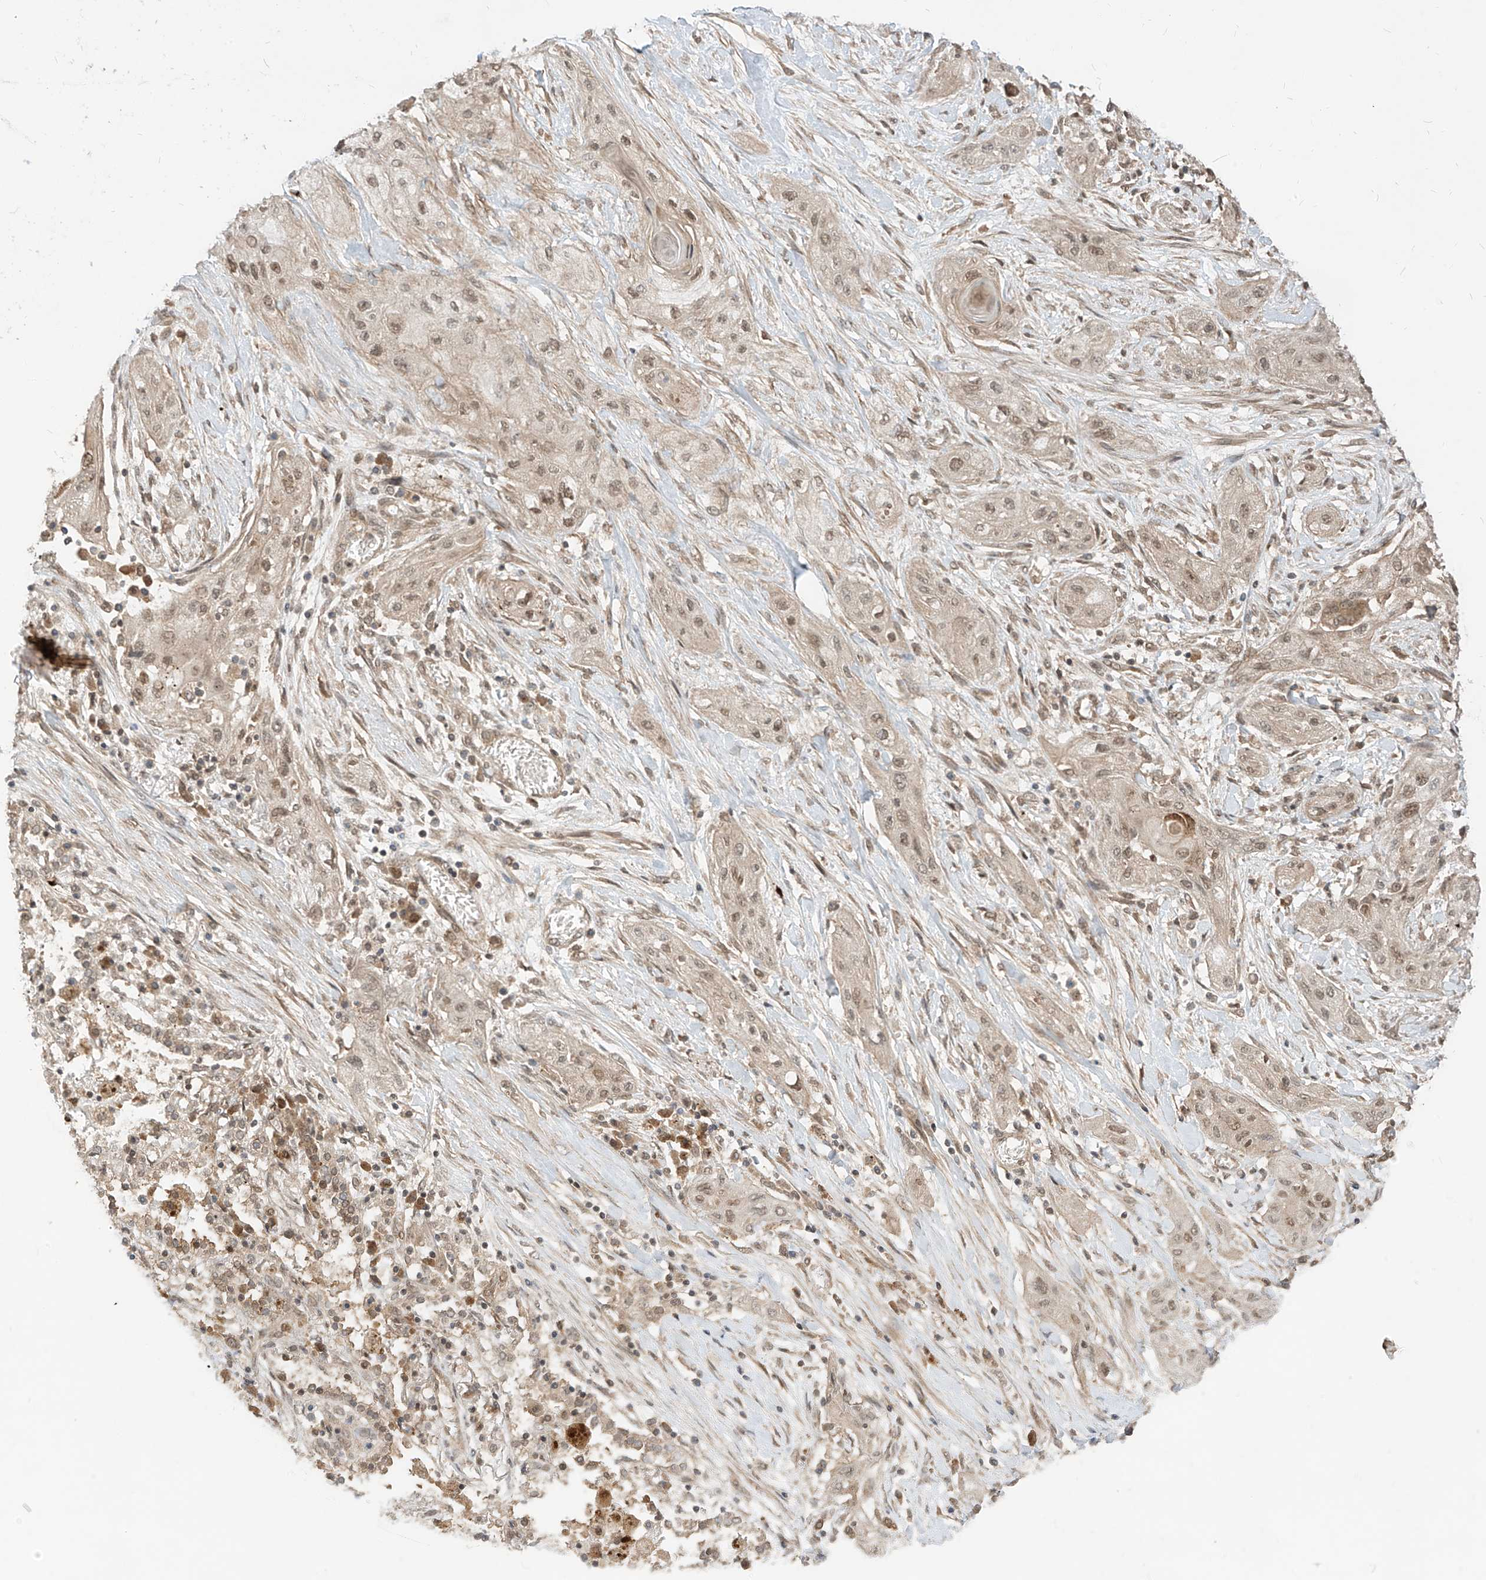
{"staining": {"intensity": "weak", "quantity": ">75%", "location": "nuclear"}, "tissue": "lung cancer", "cell_type": "Tumor cells", "image_type": "cancer", "snomed": [{"axis": "morphology", "description": "Squamous cell carcinoma, NOS"}, {"axis": "topography", "description": "Lung"}], "caption": "A micrograph showing weak nuclear expression in about >75% of tumor cells in lung cancer (squamous cell carcinoma), as visualized by brown immunohistochemical staining.", "gene": "LCOR", "patient": {"sex": "female", "age": 47}}